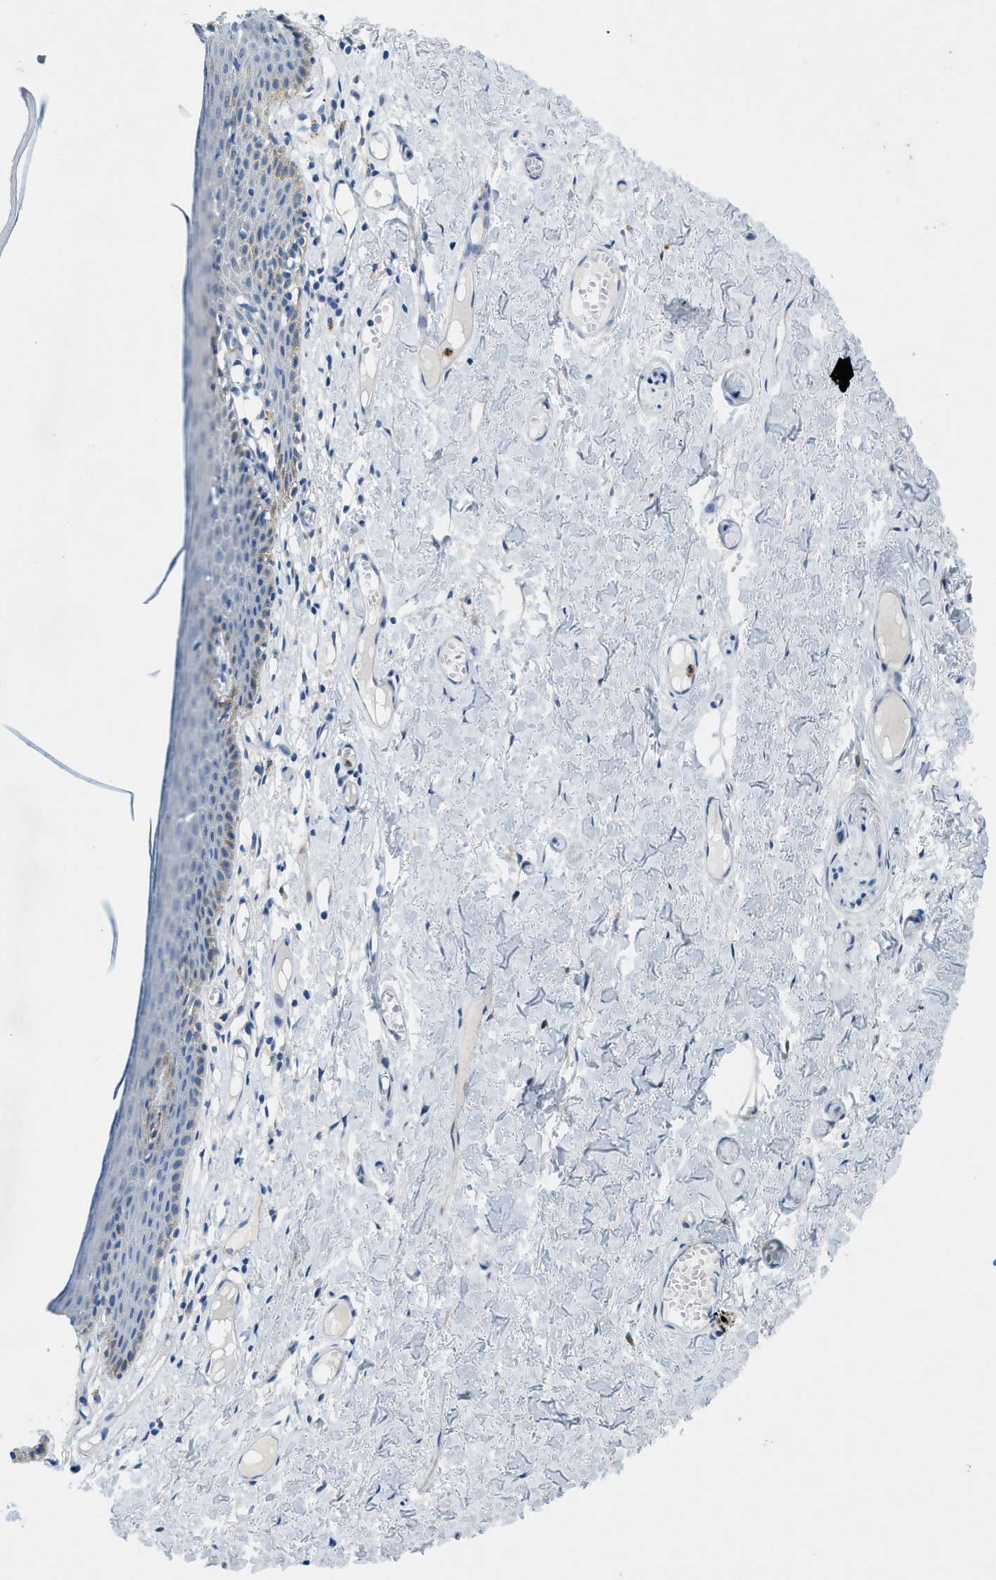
{"staining": {"intensity": "negative", "quantity": "none", "location": "none"}, "tissue": "skin", "cell_type": "Epidermal cells", "image_type": "normal", "snomed": [{"axis": "morphology", "description": "Normal tissue, NOS"}, {"axis": "topography", "description": "Adipose tissue"}, {"axis": "topography", "description": "Vascular tissue"}, {"axis": "topography", "description": "Anal"}, {"axis": "topography", "description": "Peripheral nerve tissue"}], "caption": "A photomicrograph of human skin is negative for staining in epidermal cells. (DAB (3,3'-diaminobenzidine) immunohistochemistry with hematoxylin counter stain).", "gene": "ZDHHC13", "patient": {"sex": "female", "age": 54}}